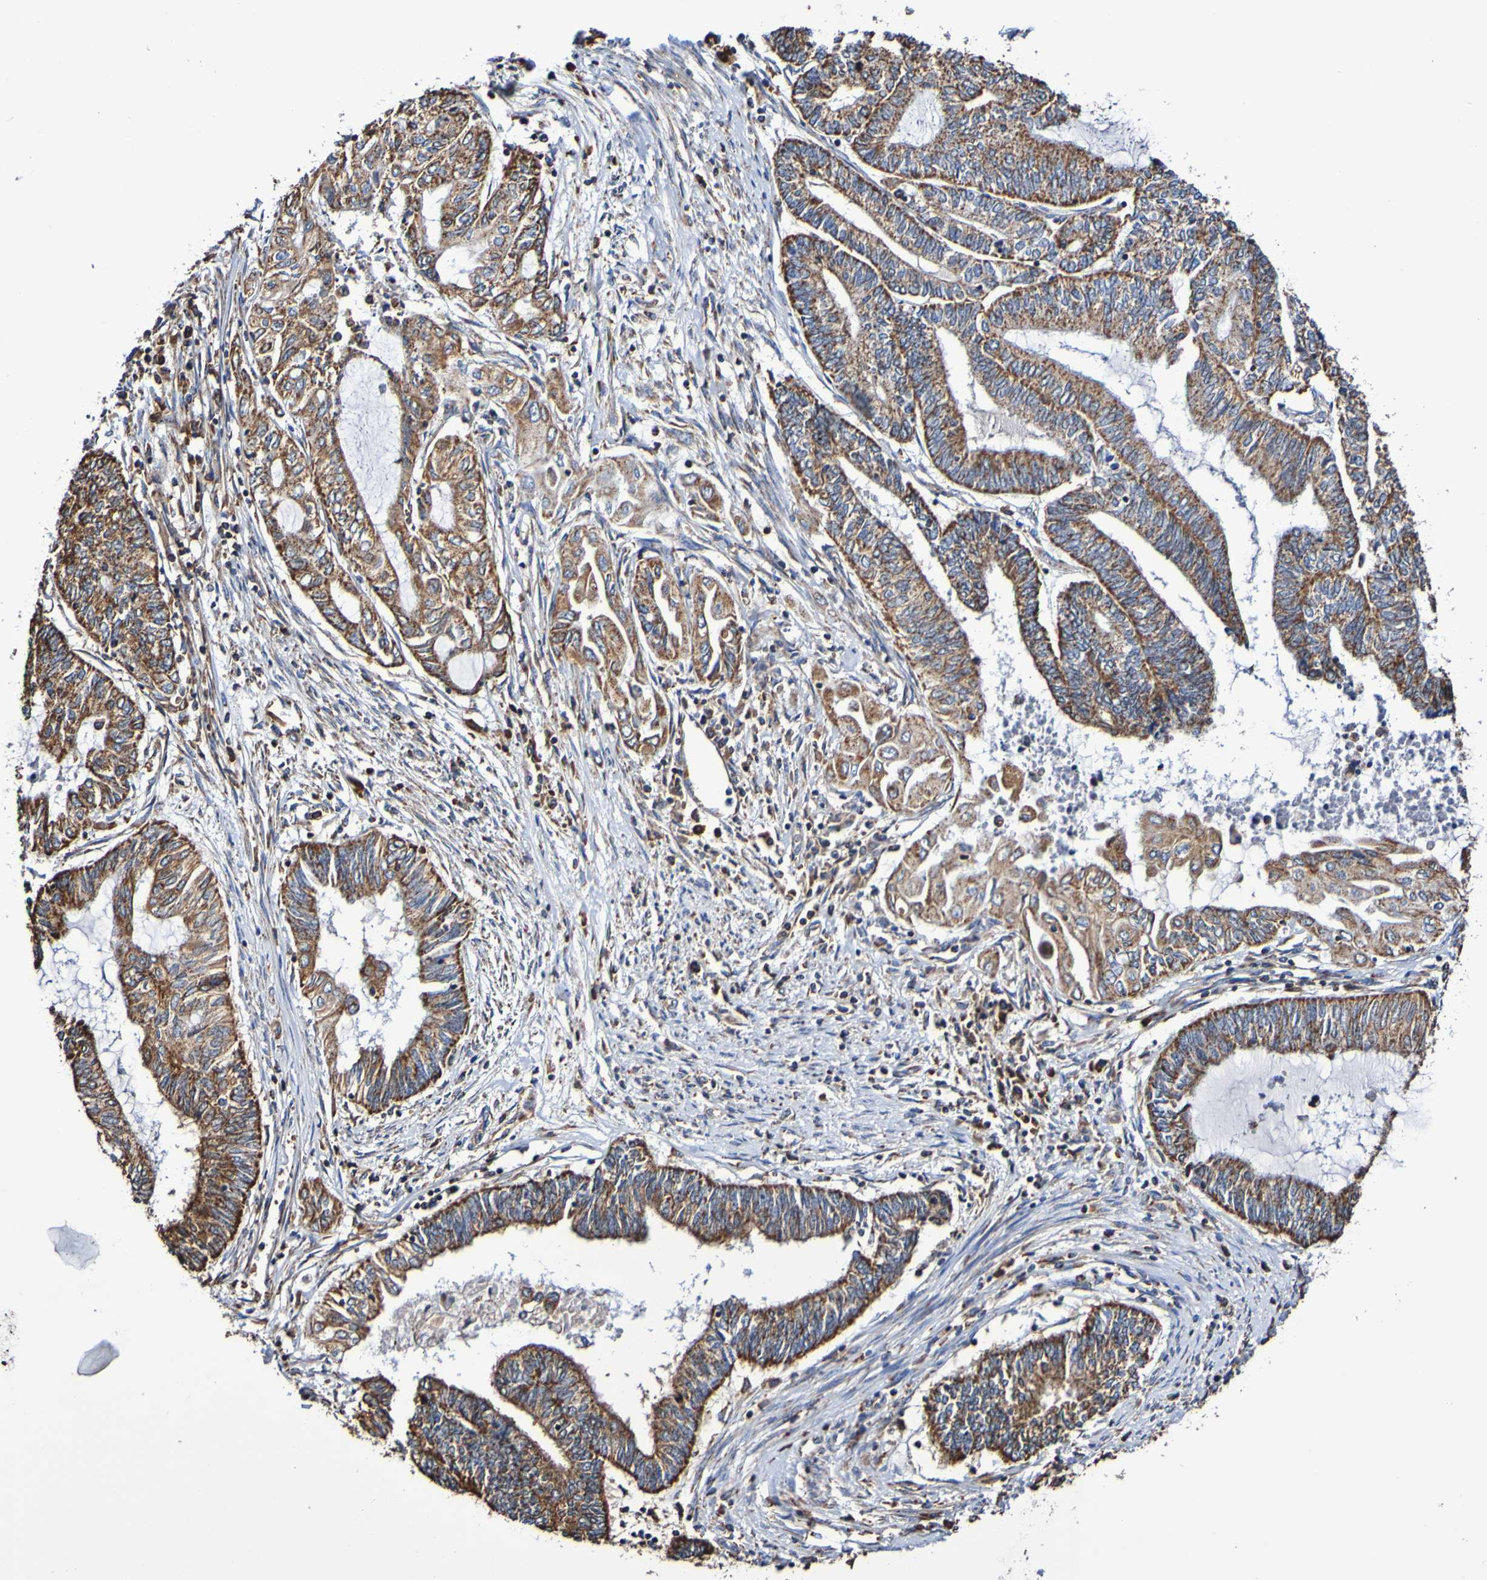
{"staining": {"intensity": "moderate", "quantity": ">75%", "location": "cytoplasmic/membranous"}, "tissue": "endometrial cancer", "cell_type": "Tumor cells", "image_type": "cancer", "snomed": [{"axis": "morphology", "description": "Adenocarcinoma, NOS"}, {"axis": "topography", "description": "Uterus"}, {"axis": "topography", "description": "Endometrium"}], "caption": "Tumor cells display medium levels of moderate cytoplasmic/membranous expression in about >75% of cells in human endometrial cancer.", "gene": "IL18R1", "patient": {"sex": "female", "age": 70}}